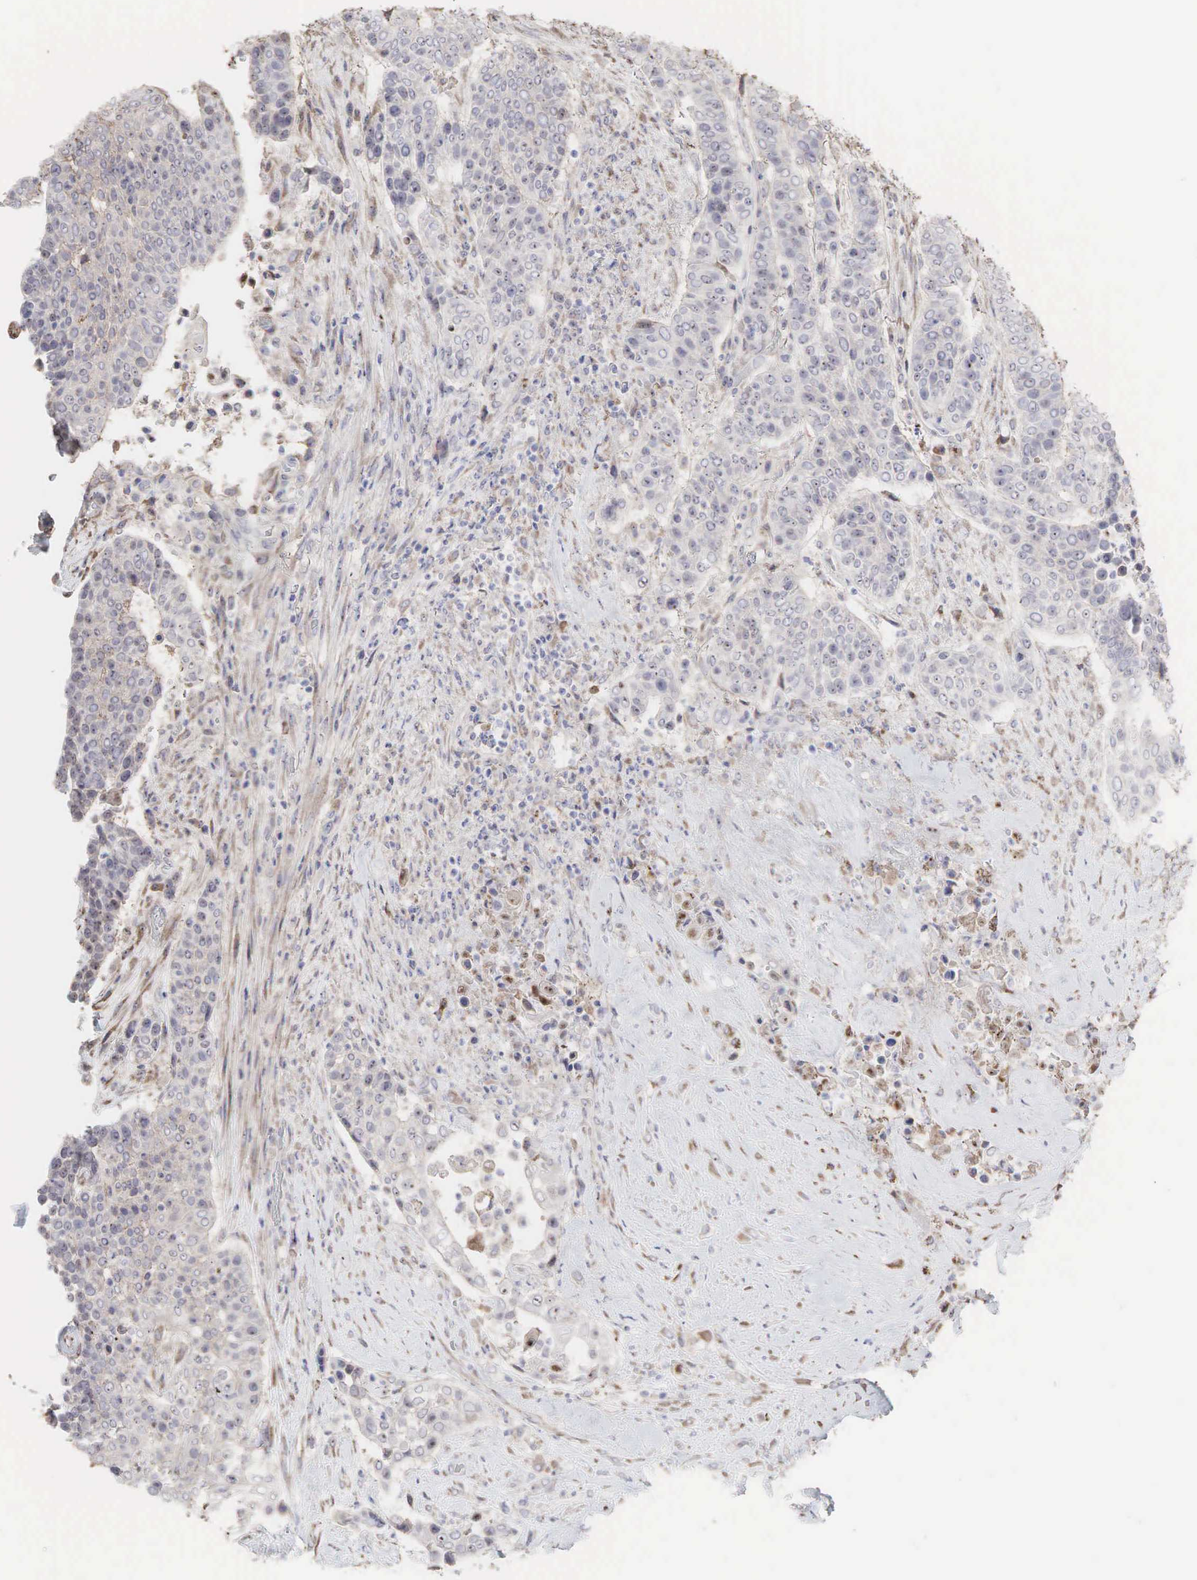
{"staining": {"intensity": "negative", "quantity": "none", "location": "none"}, "tissue": "urothelial cancer", "cell_type": "Tumor cells", "image_type": "cancer", "snomed": [{"axis": "morphology", "description": "Urothelial carcinoma, High grade"}, {"axis": "topography", "description": "Urinary bladder"}], "caption": "Image shows no protein positivity in tumor cells of urothelial cancer tissue. (DAB immunohistochemistry with hematoxylin counter stain).", "gene": "DKC1", "patient": {"sex": "male", "age": 74}}